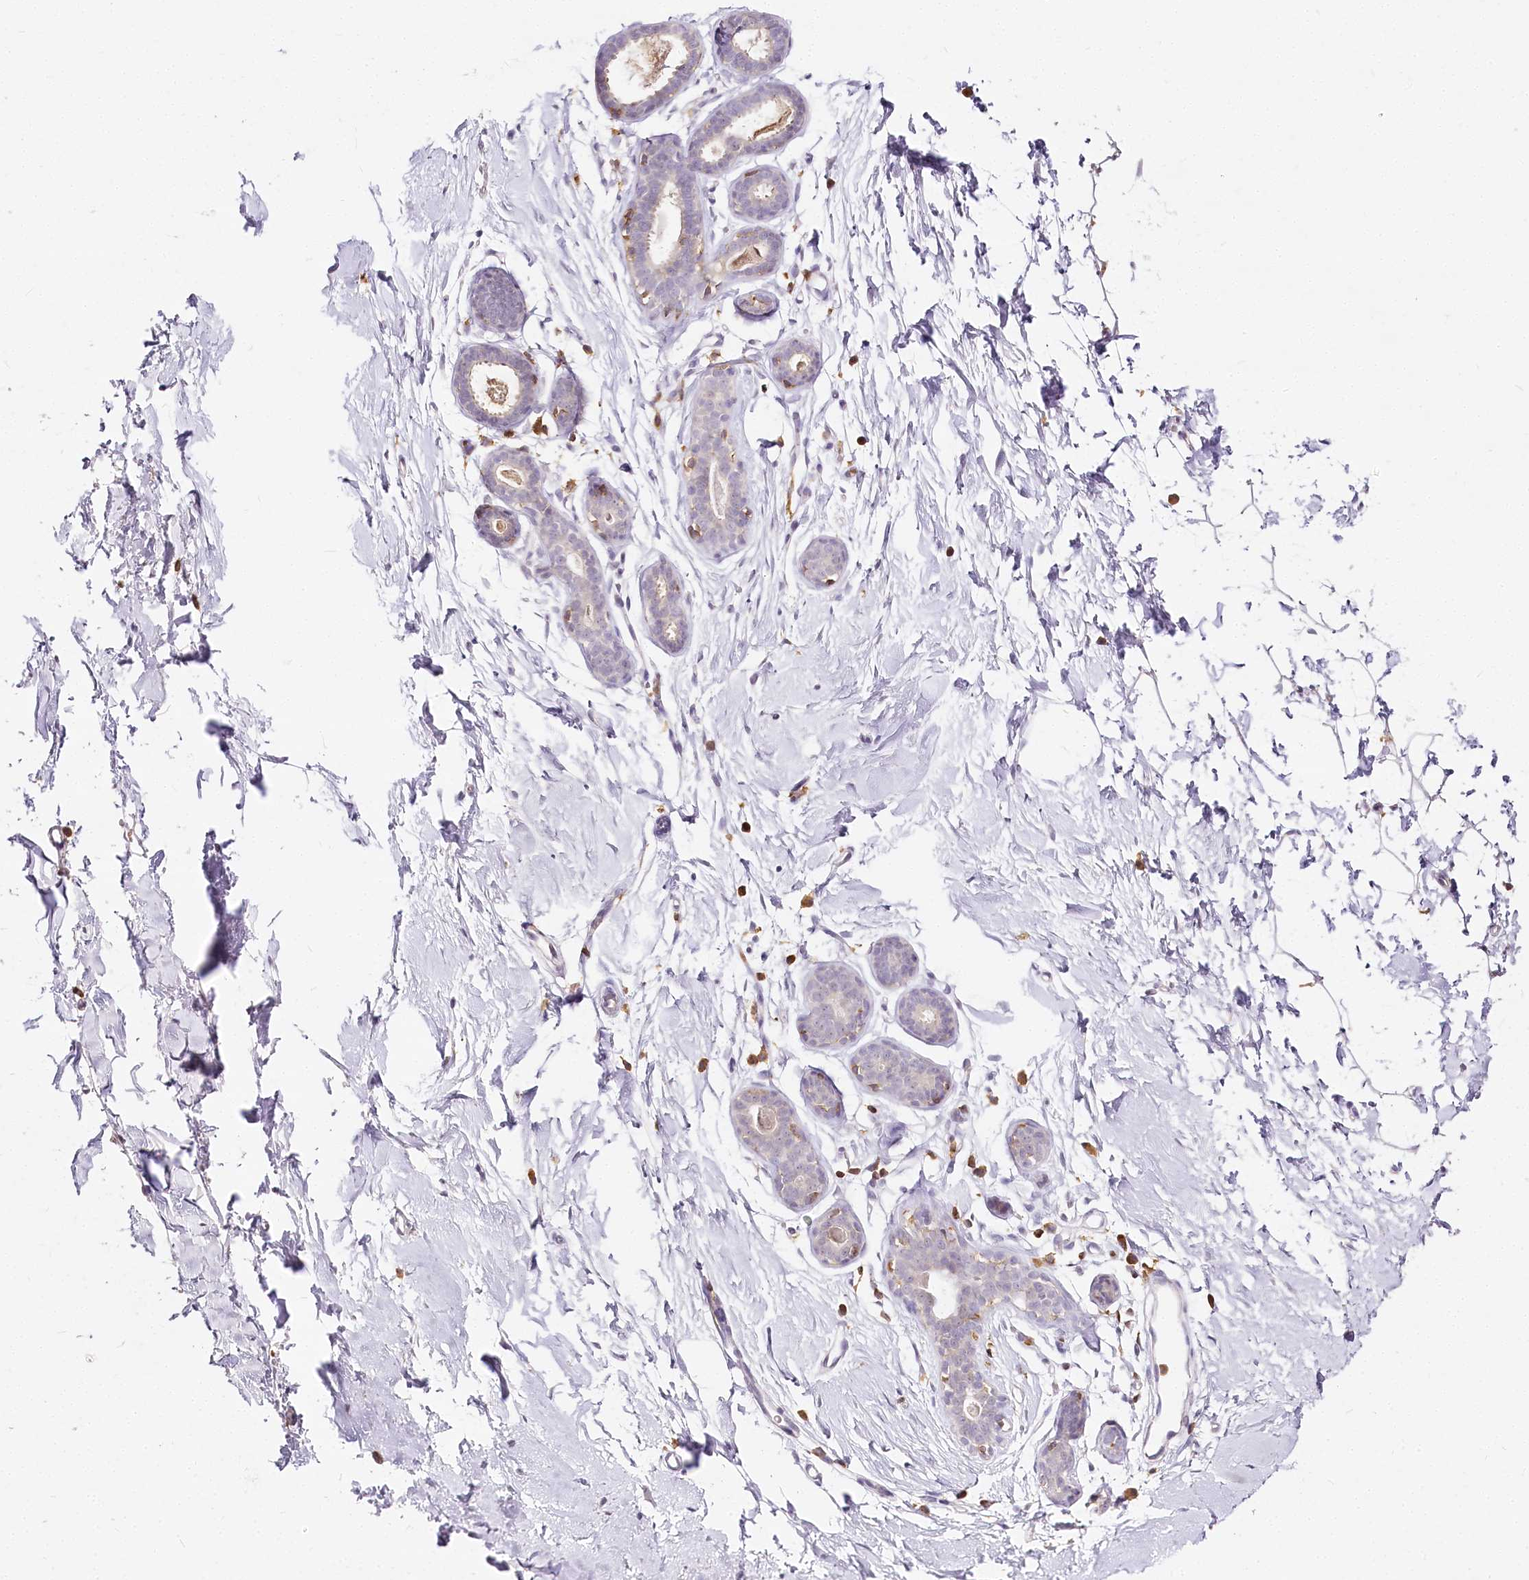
{"staining": {"intensity": "negative", "quantity": "none", "location": "none"}, "tissue": "adipose tissue", "cell_type": "Adipocytes", "image_type": "normal", "snomed": [{"axis": "morphology", "description": "Normal tissue, NOS"}, {"axis": "topography", "description": "Breast"}], "caption": "Adipocytes show no significant protein expression in normal adipose tissue.", "gene": "DOCK2", "patient": {"sex": "female", "age": 23}}